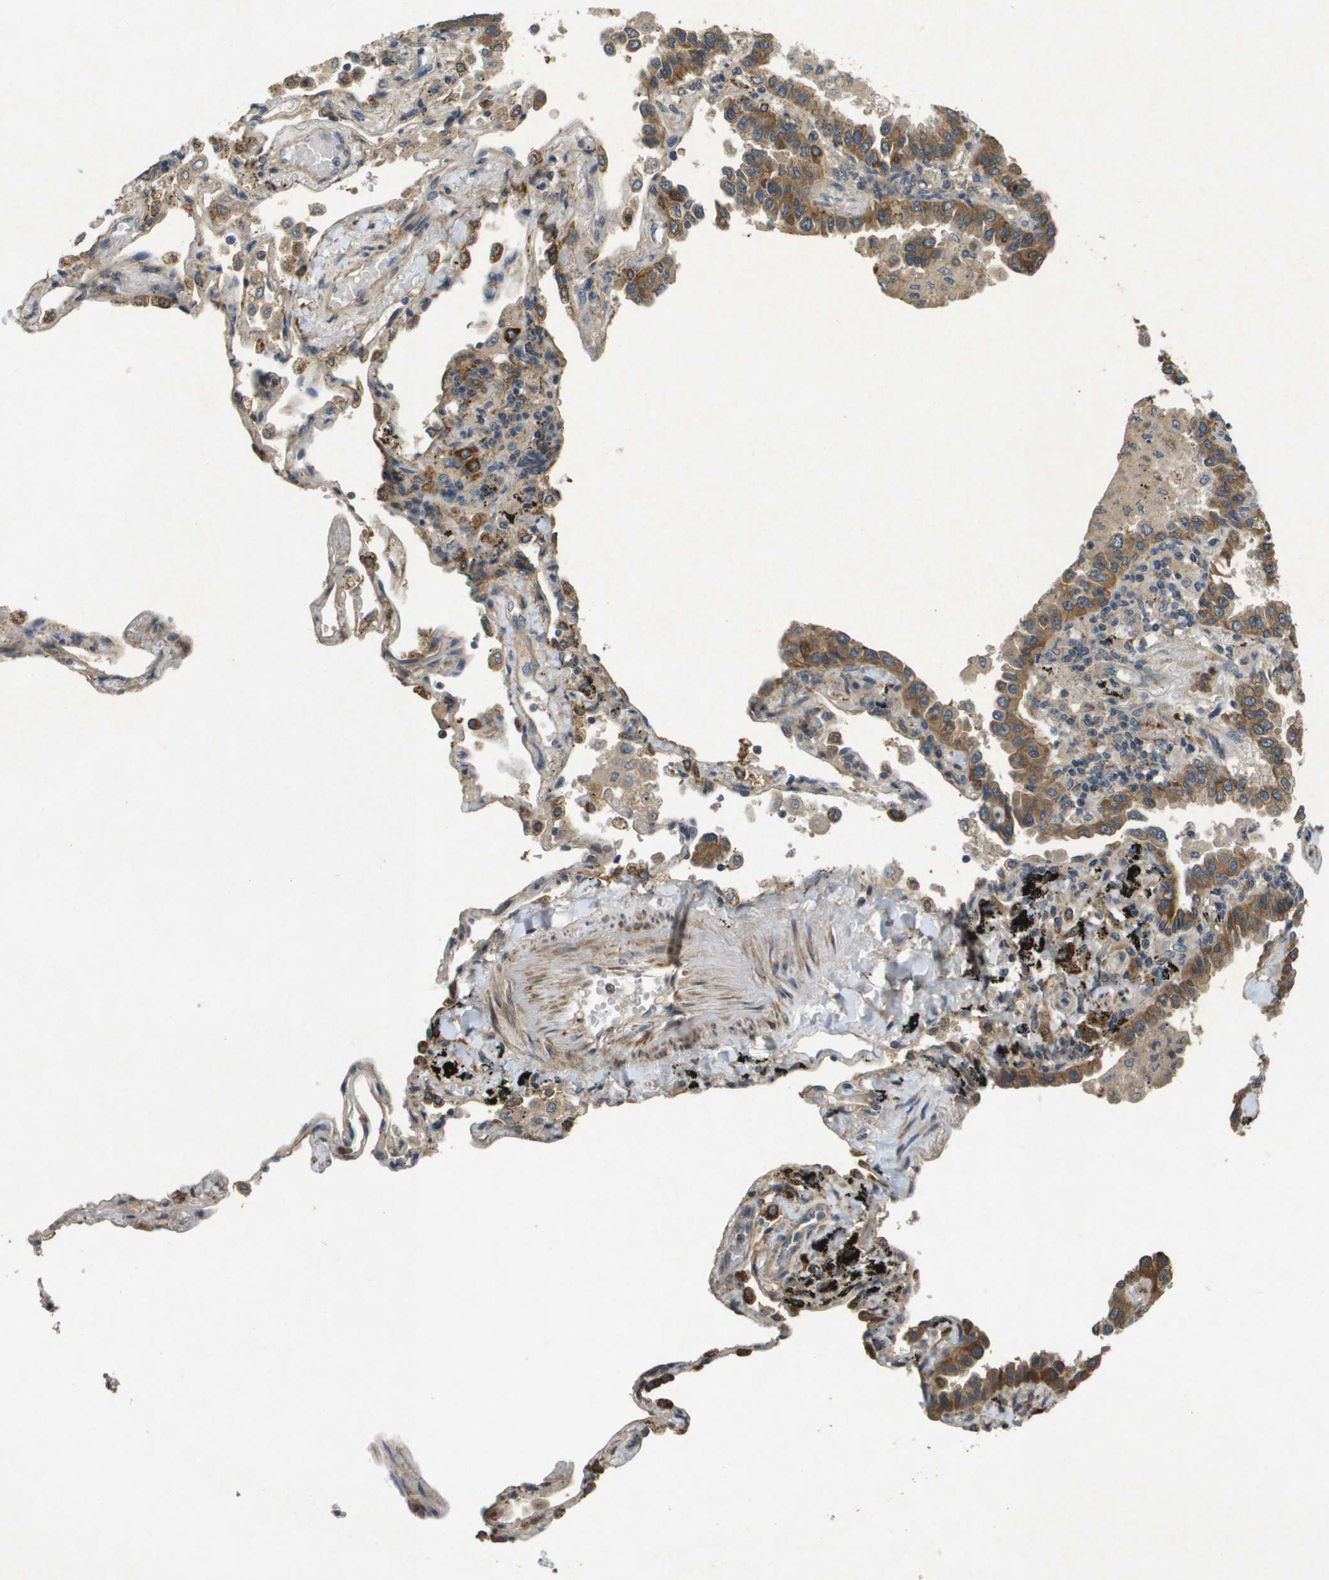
{"staining": {"intensity": "strong", "quantity": ">75%", "location": "cytoplasmic/membranous"}, "tissue": "lung cancer", "cell_type": "Tumor cells", "image_type": "cancer", "snomed": [{"axis": "morphology", "description": "Normal tissue, NOS"}, {"axis": "morphology", "description": "Adenocarcinoma, NOS"}, {"axis": "topography", "description": "Lung"}], "caption": "Human adenocarcinoma (lung) stained for a protein (brown) shows strong cytoplasmic/membranous positive staining in about >75% of tumor cells.", "gene": "CDKN2C", "patient": {"sex": "male", "age": 59}}